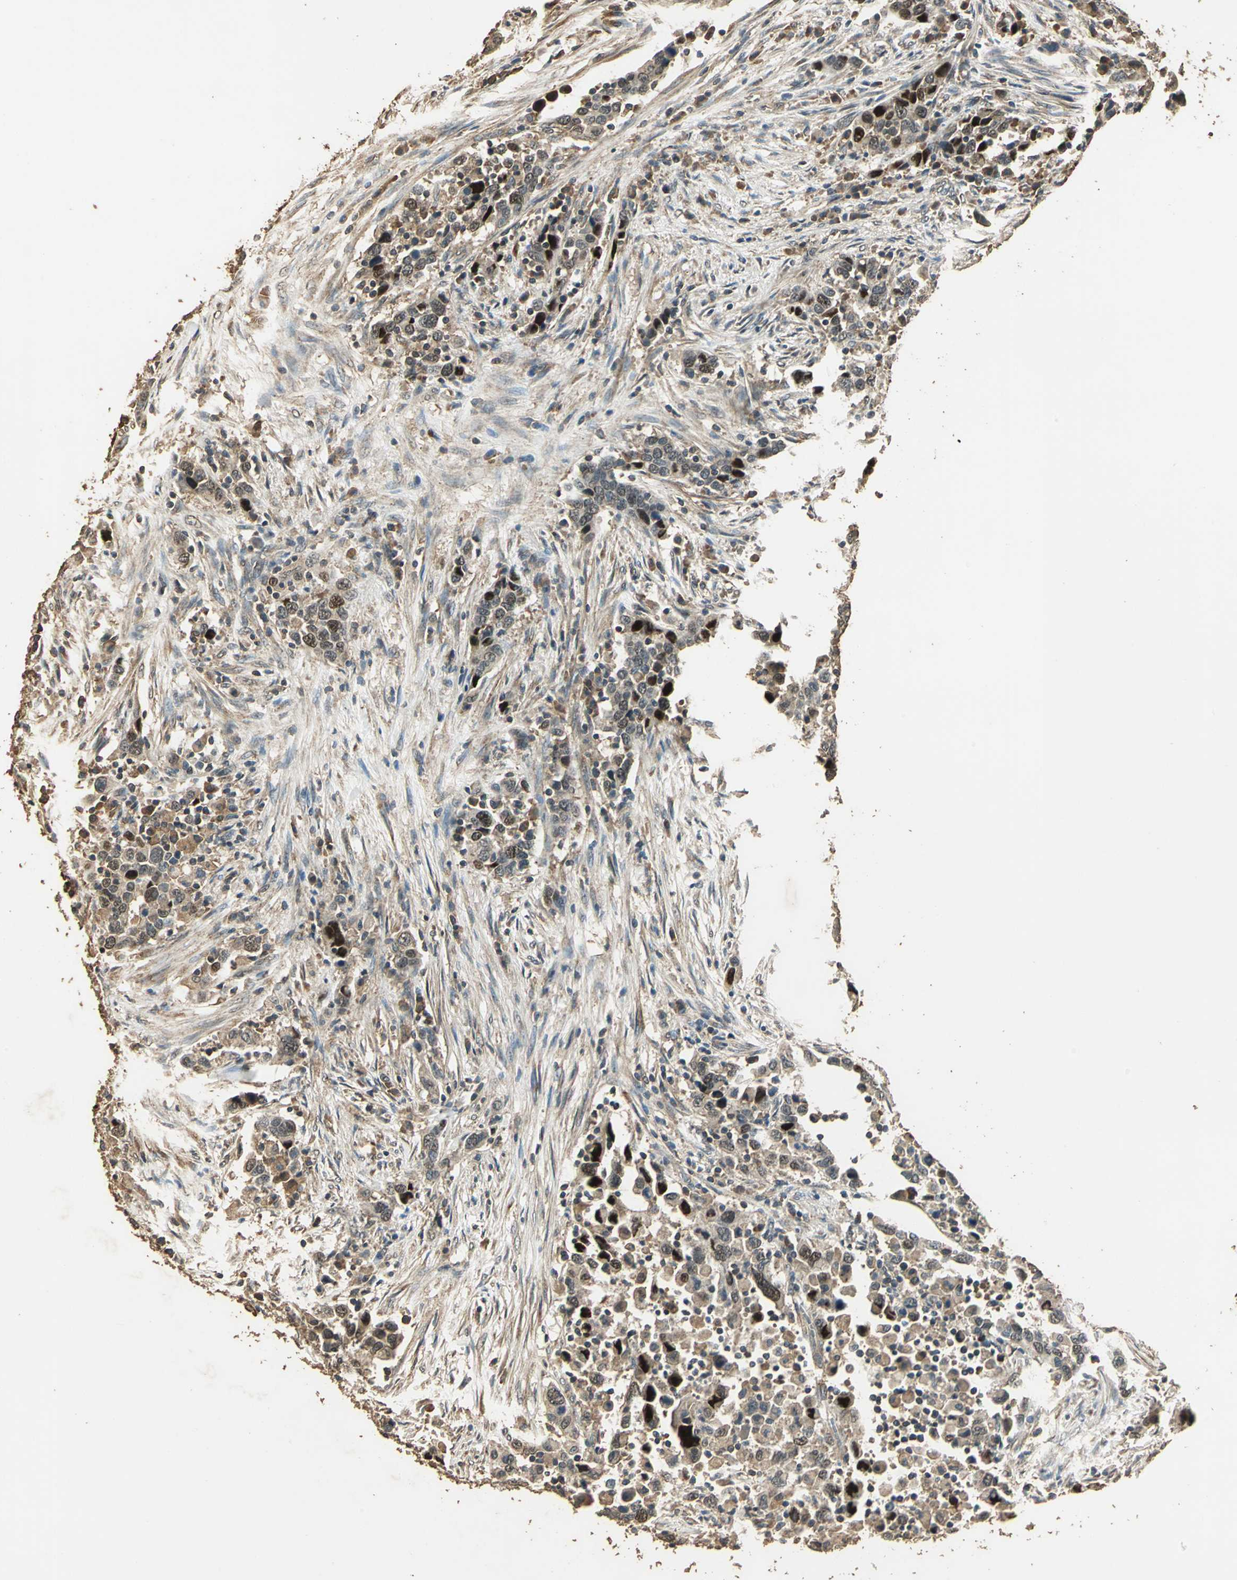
{"staining": {"intensity": "moderate", "quantity": ">75%", "location": "cytoplasmic/membranous,nuclear"}, "tissue": "urothelial cancer", "cell_type": "Tumor cells", "image_type": "cancer", "snomed": [{"axis": "morphology", "description": "Urothelial carcinoma, High grade"}, {"axis": "topography", "description": "Urinary bladder"}], "caption": "Human urothelial cancer stained for a protein (brown) displays moderate cytoplasmic/membranous and nuclear positive staining in approximately >75% of tumor cells.", "gene": "TMPRSS4", "patient": {"sex": "male", "age": 61}}